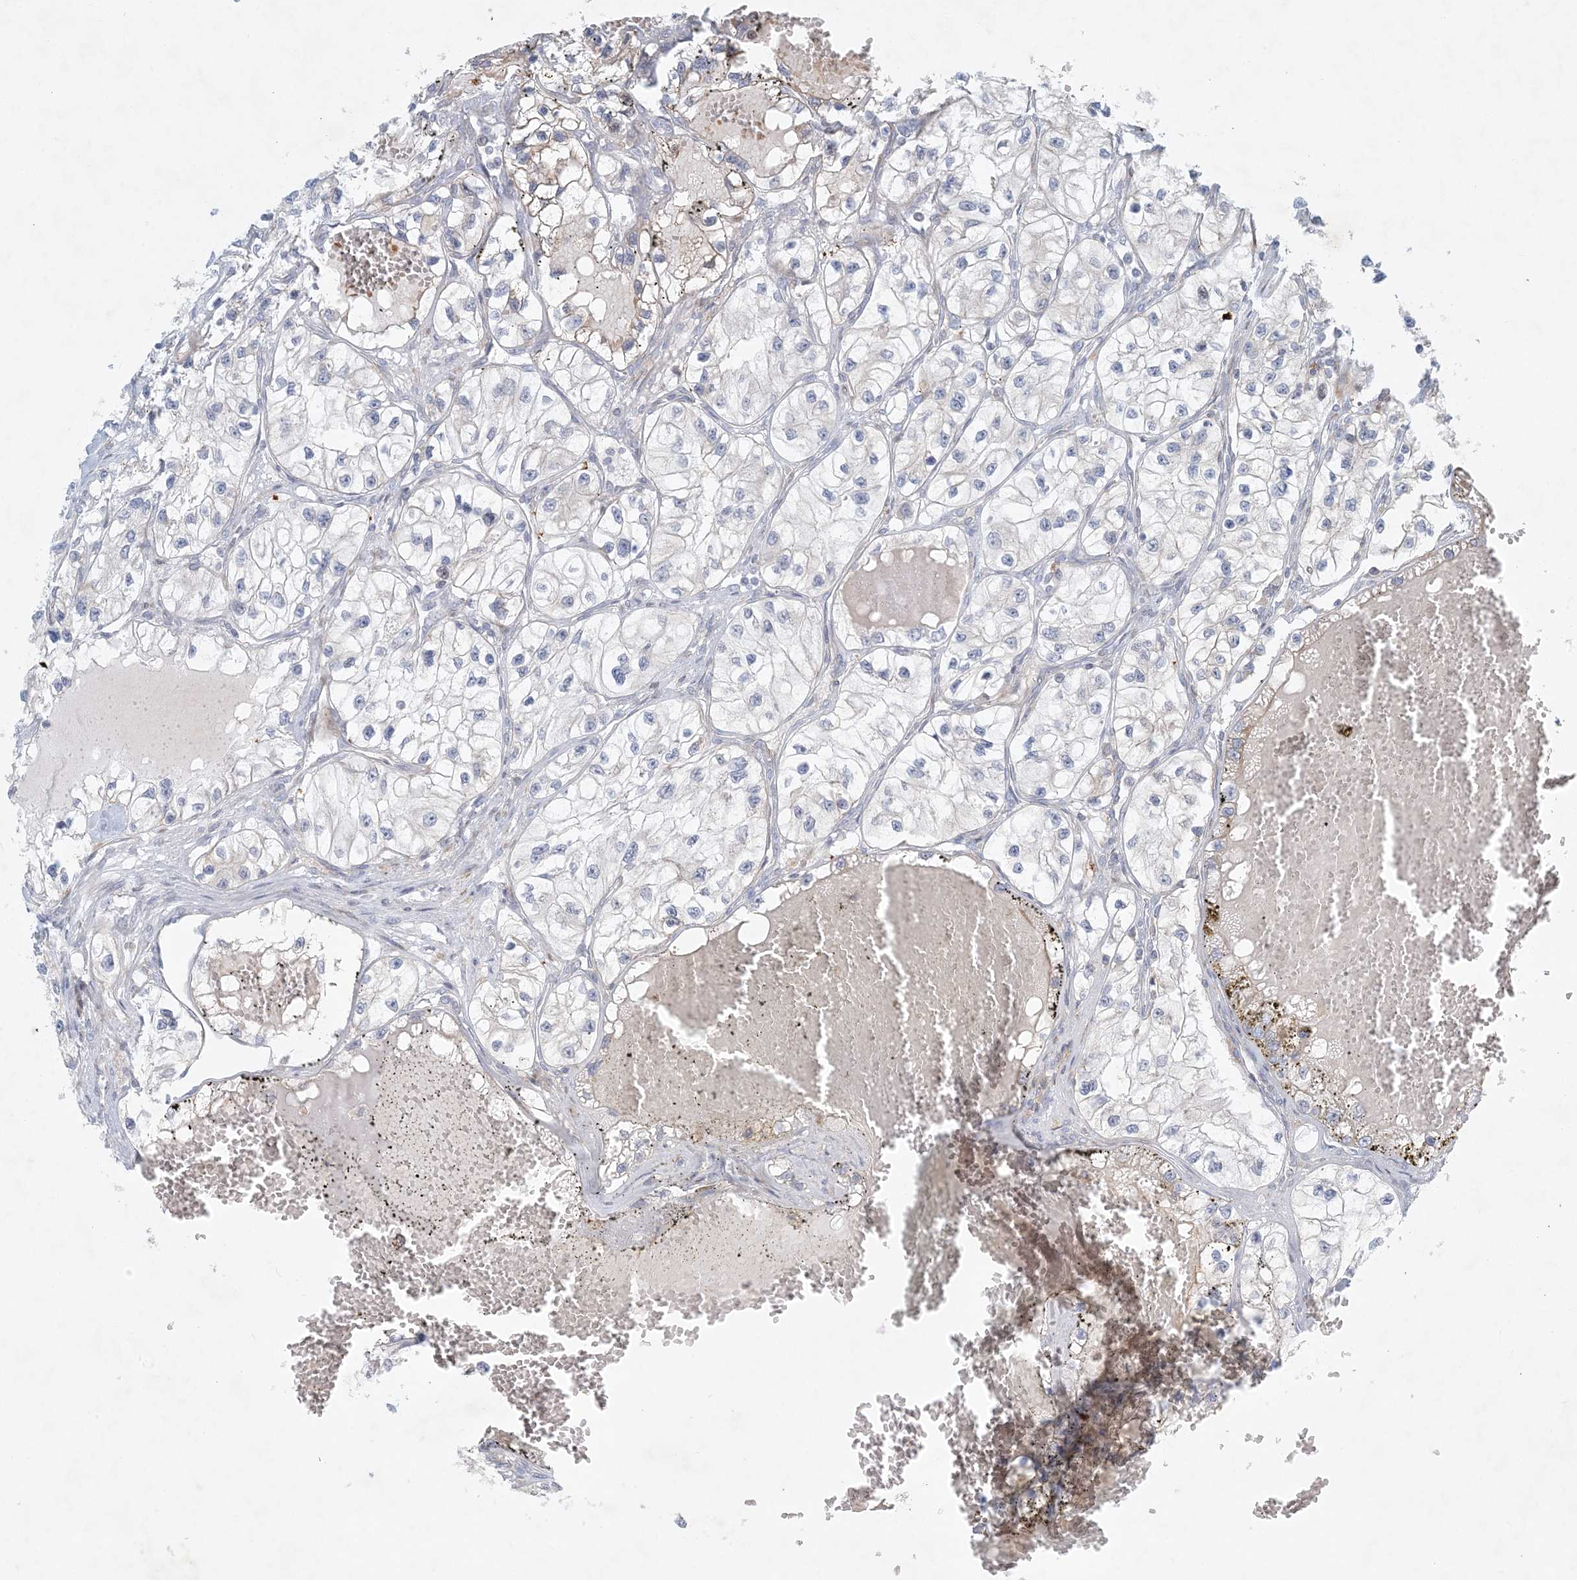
{"staining": {"intensity": "negative", "quantity": "none", "location": "none"}, "tissue": "renal cancer", "cell_type": "Tumor cells", "image_type": "cancer", "snomed": [{"axis": "morphology", "description": "Adenocarcinoma, NOS"}, {"axis": "topography", "description": "Kidney"}], "caption": "This image is of renal cancer (adenocarcinoma) stained with IHC to label a protein in brown with the nuclei are counter-stained blue. There is no expression in tumor cells.", "gene": "ZNF385D", "patient": {"sex": "female", "age": 57}}